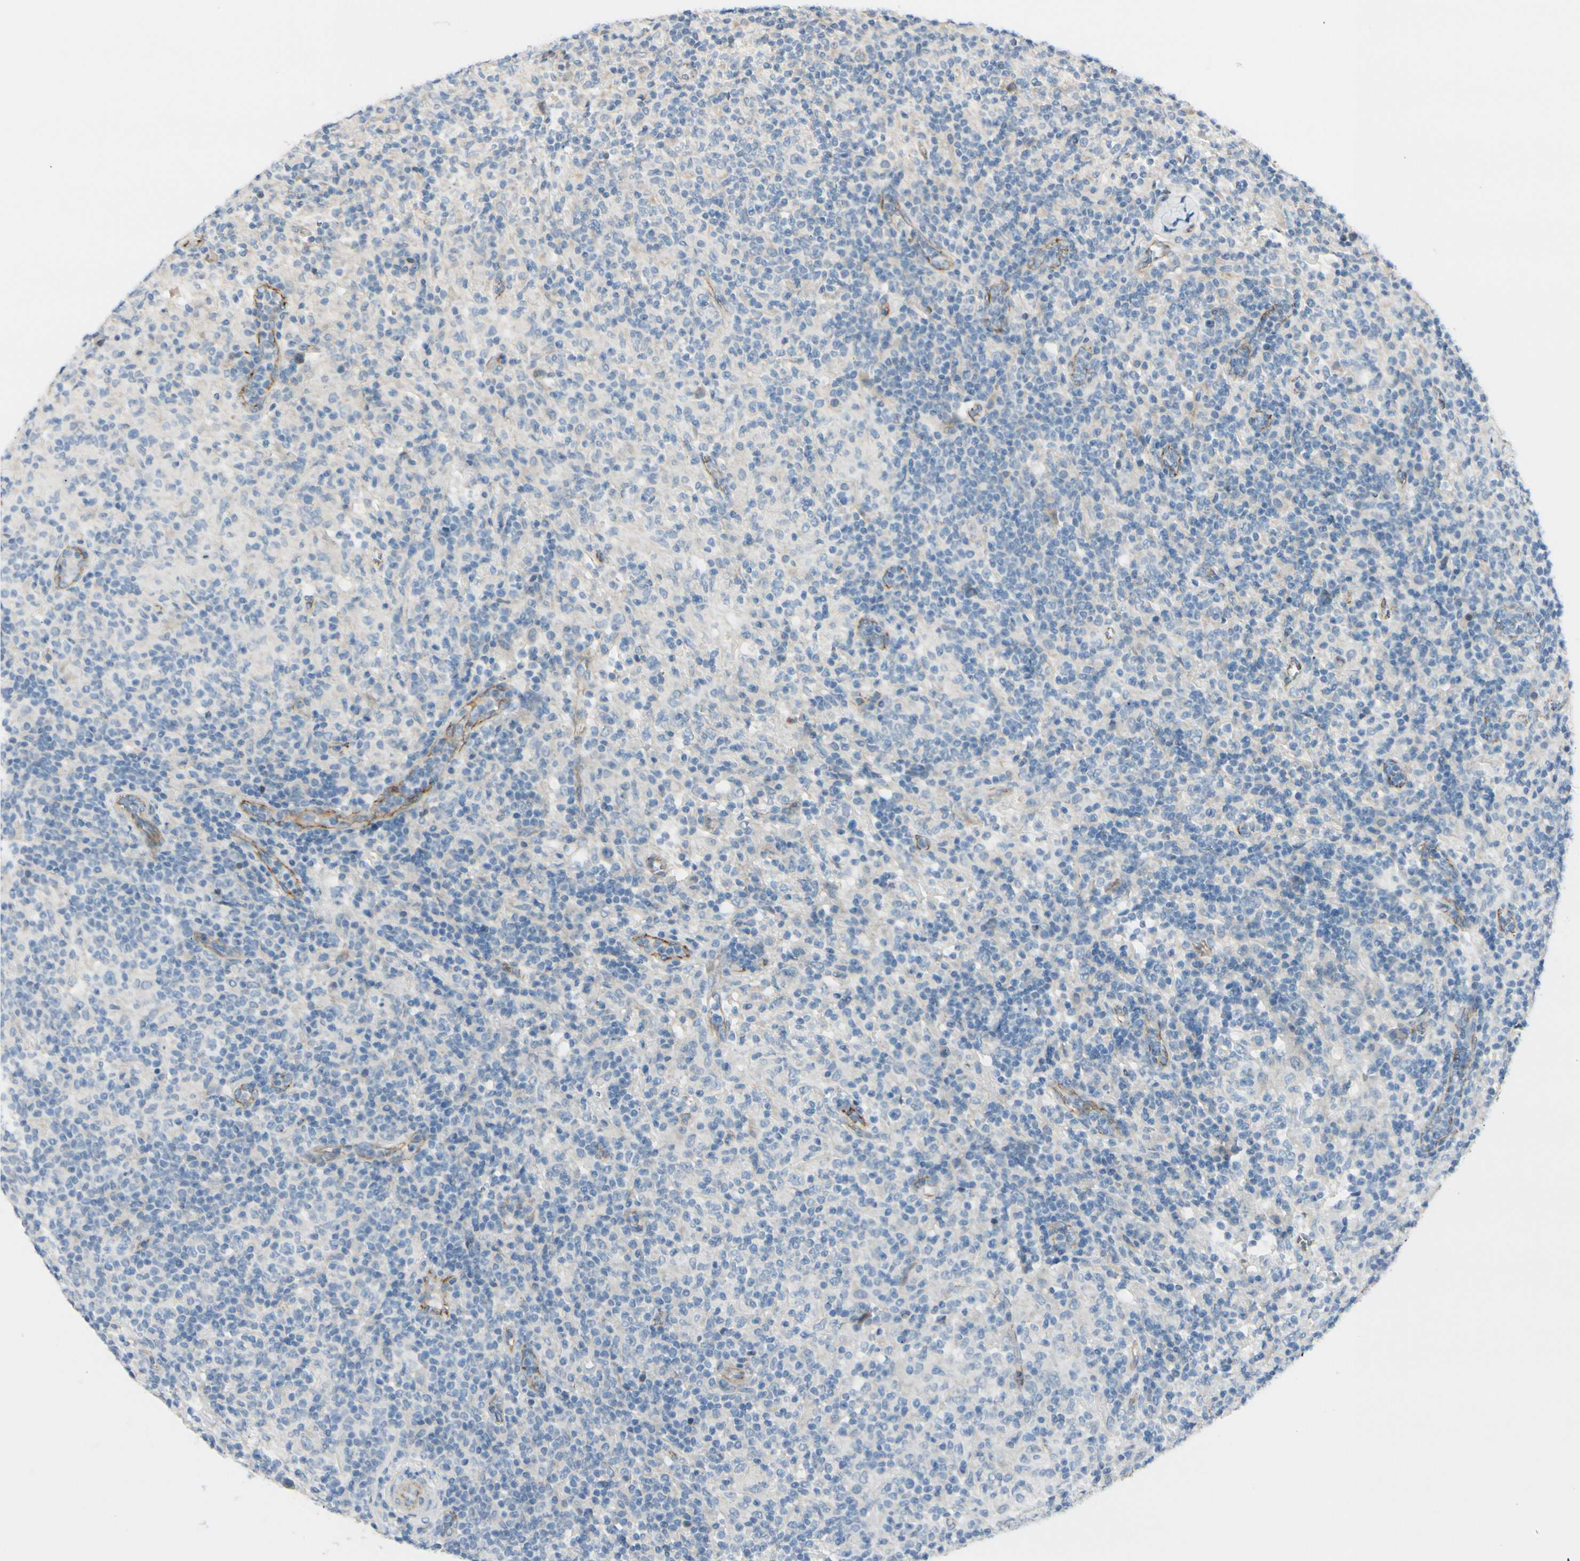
{"staining": {"intensity": "negative", "quantity": "none", "location": "none"}, "tissue": "lymphoma", "cell_type": "Tumor cells", "image_type": "cancer", "snomed": [{"axis": "morphology", "description": "Hodgkin's disease, NOS"}, {"axis": "topography", "description": "Lymph node"}], "caption": "The immunohistochemistry (IHC) photomicrograph has no significant expression in tumor cells of Hodgkin's disease tissue.", "gene": "TJP1", "patient": {"sex": "male", "age": 70}}